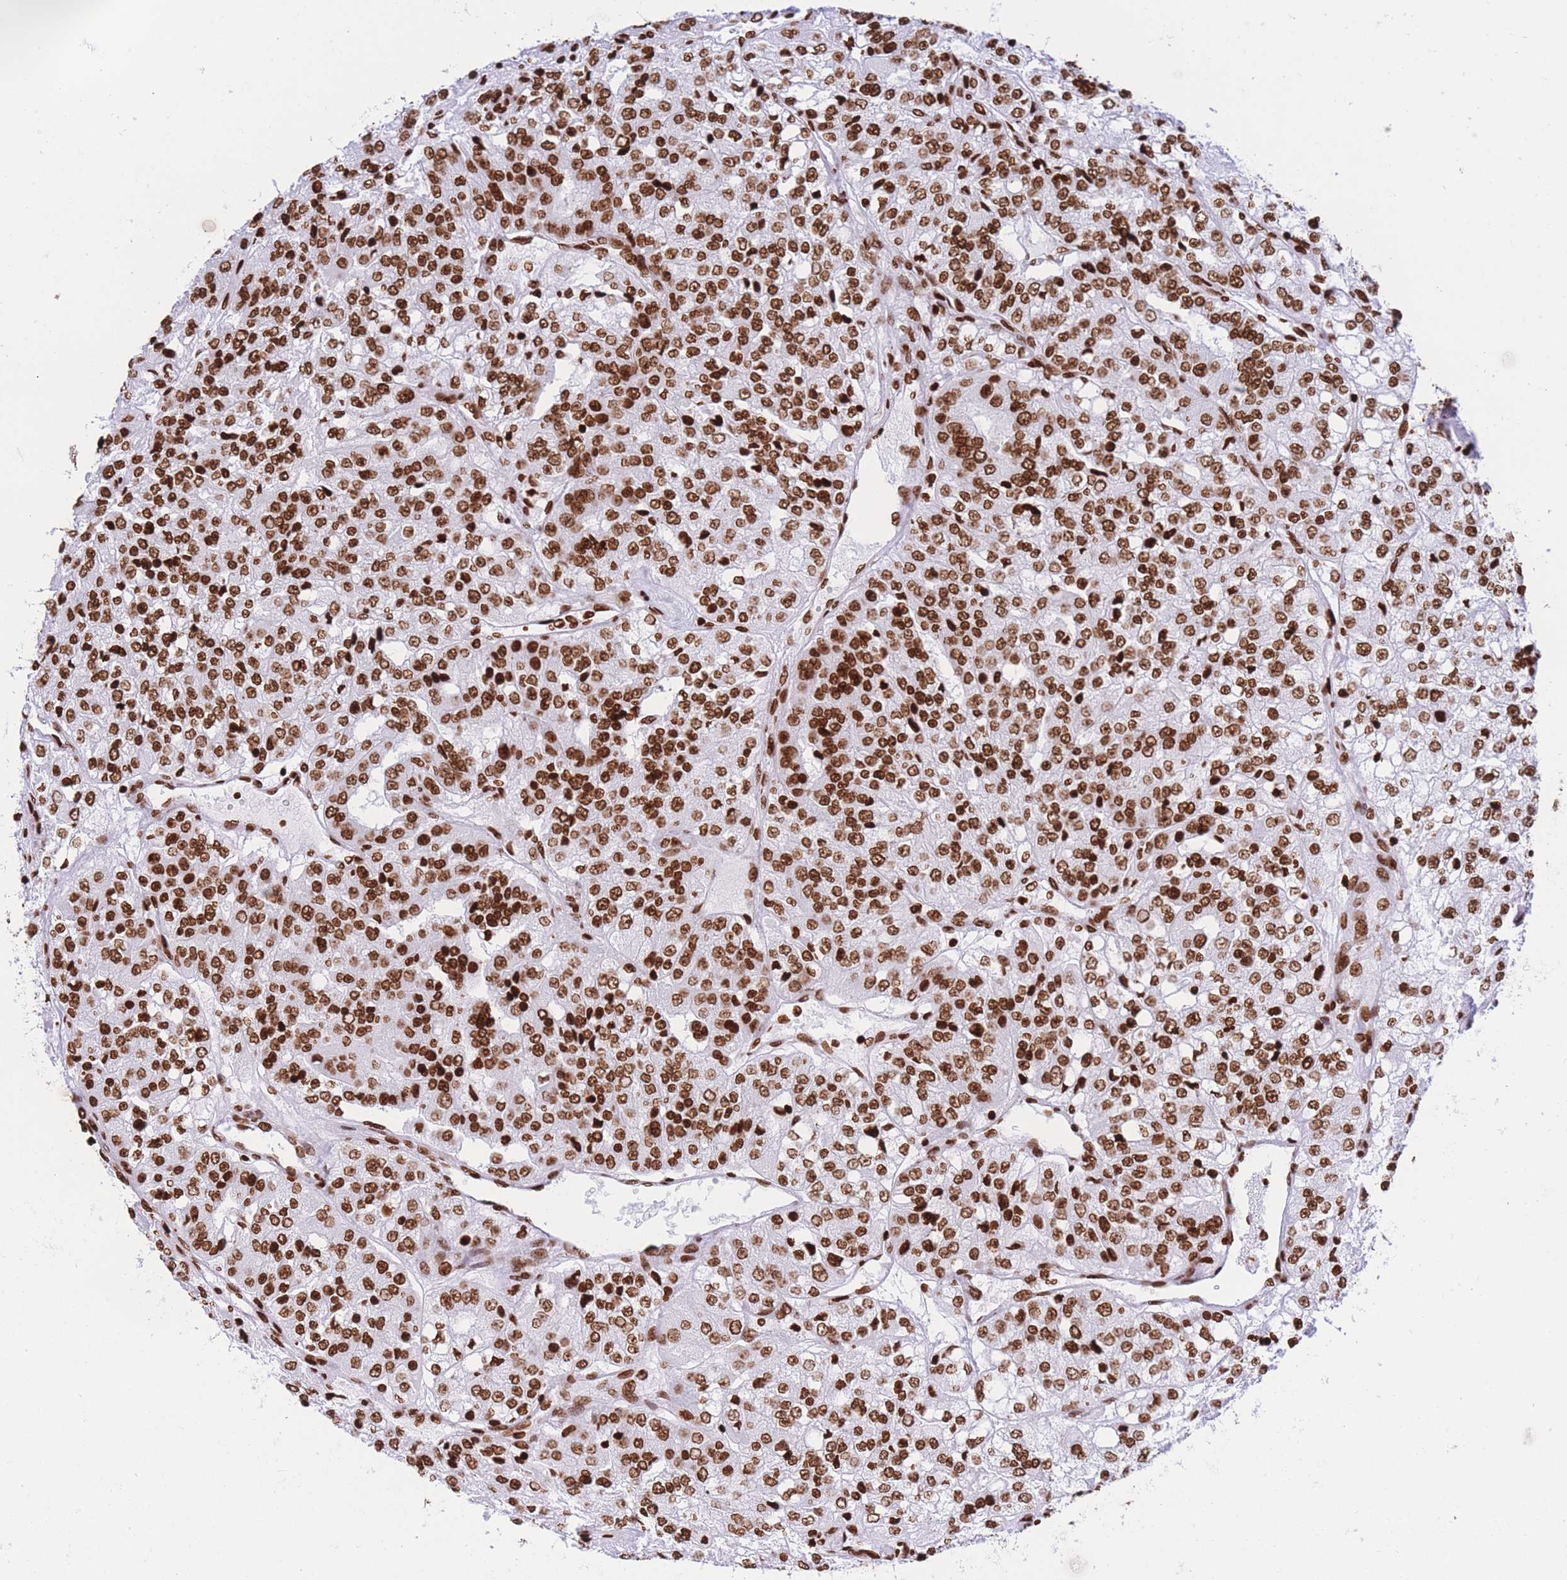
{"staining": {"intensity": "strong", "quantity": ">75%", "location": "nuclear"}, "tissue": "renal cancer", "cell_type": "Tumor cells", "image_type": "cancer", "snomed": [{"axis": "morphology", "description": "Adenocarcinoma, NOS"}, {"axis": "topography", "description": "Kidney"}], "caption": "Renal adenocarcinoma stained for a protein reveals strong nuclear positivity in tumor cells.", "gene": "H2BC11", "patient": {"sex": "female", "age": 63}}